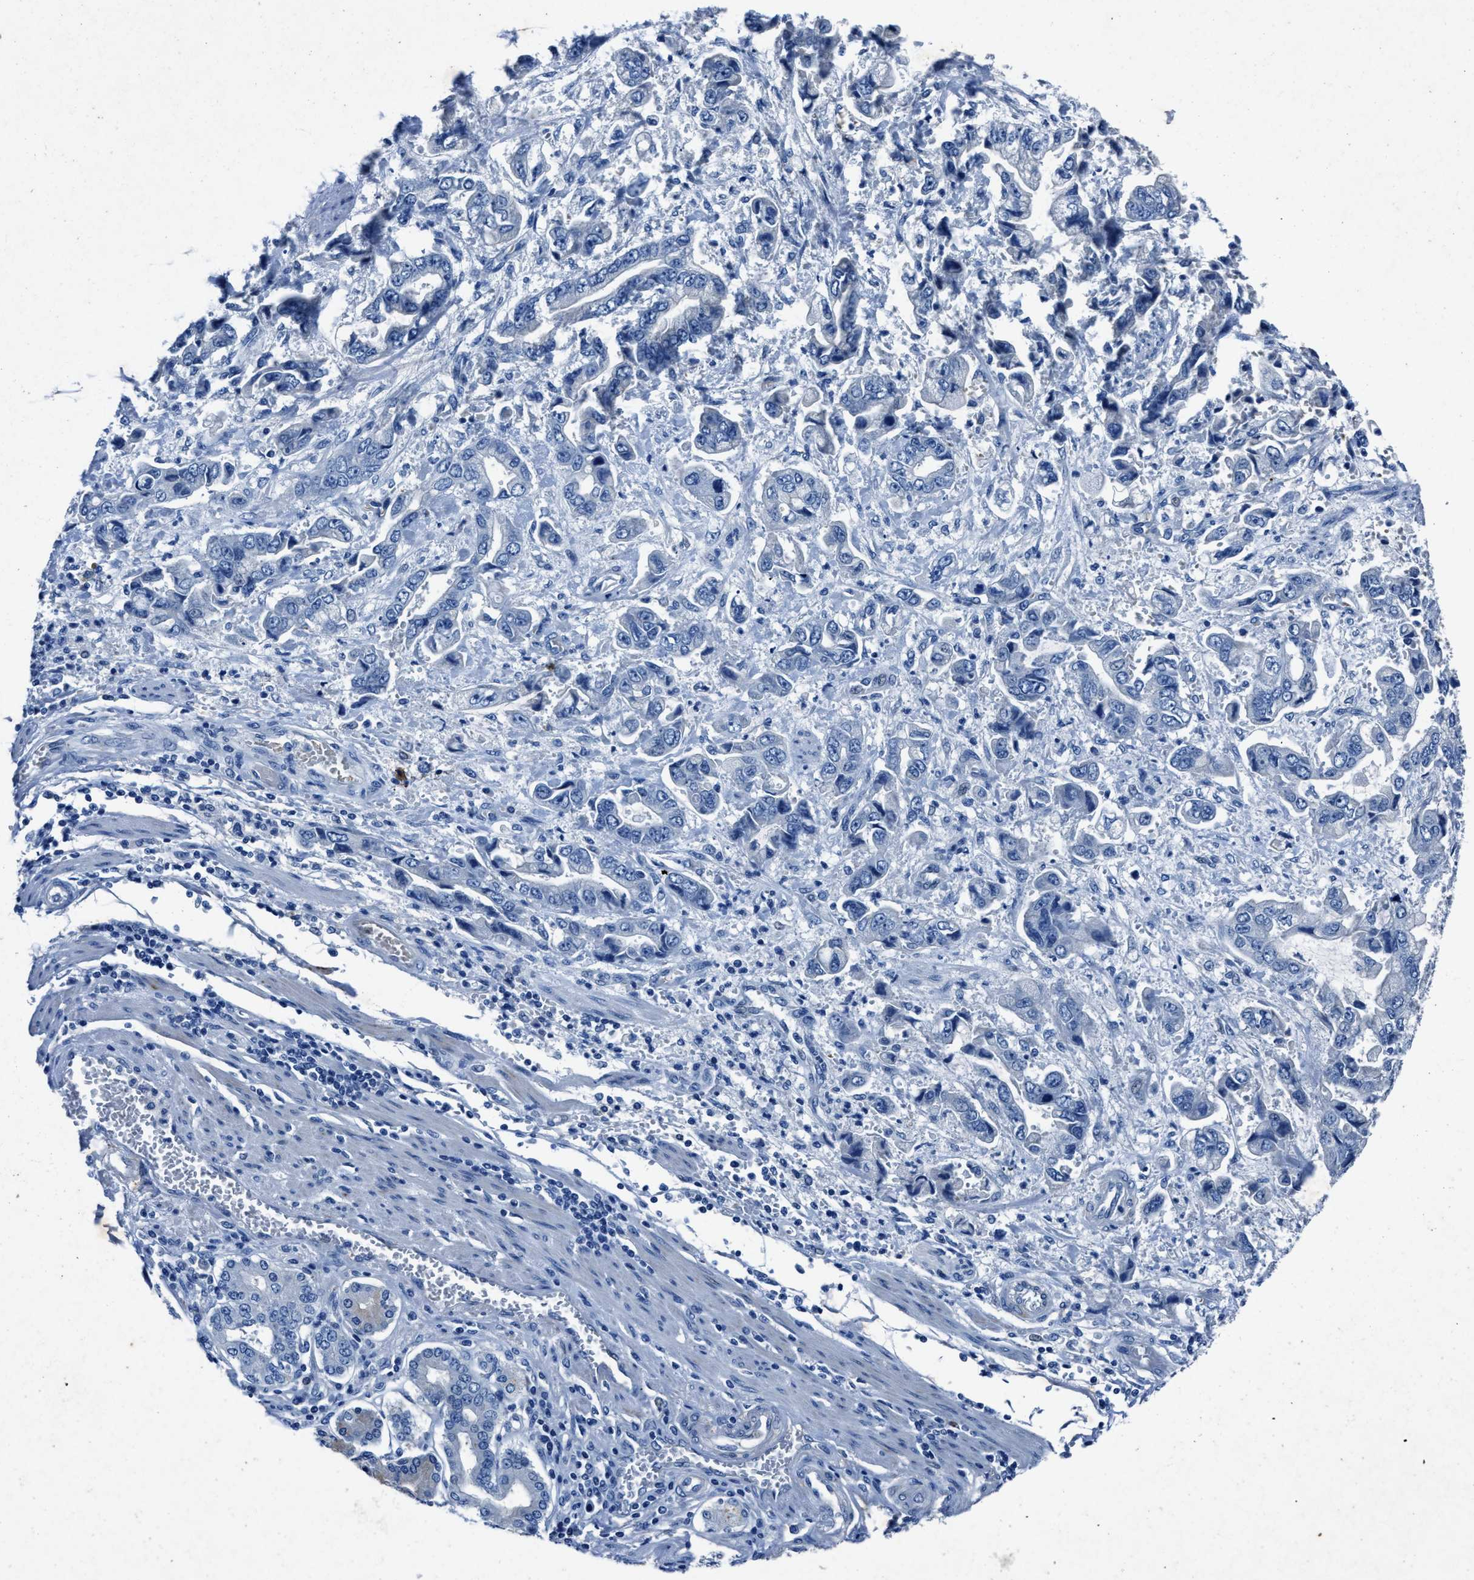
{"staining": {"intensity": "negative", "quantity": "none", "location": "none"}, "tissue": "stomach cancer", "cell_type": "Tumor cells", "image_type": "cancer", "snomed": [{"axis": "morphology", "description": "Normal tissue, NOS"}, {"axis": "morphology", "description": "Adenocarcinoma, NOS"}, {"axis": "topography", "description": "Stomach"}], "caption": "This is an immunohistochemistry (IHC) image of human stomach cancer. There is no expression in tumor cells.", "gene": "NACAD", "patient": {"sex": "male", "age": 62}}